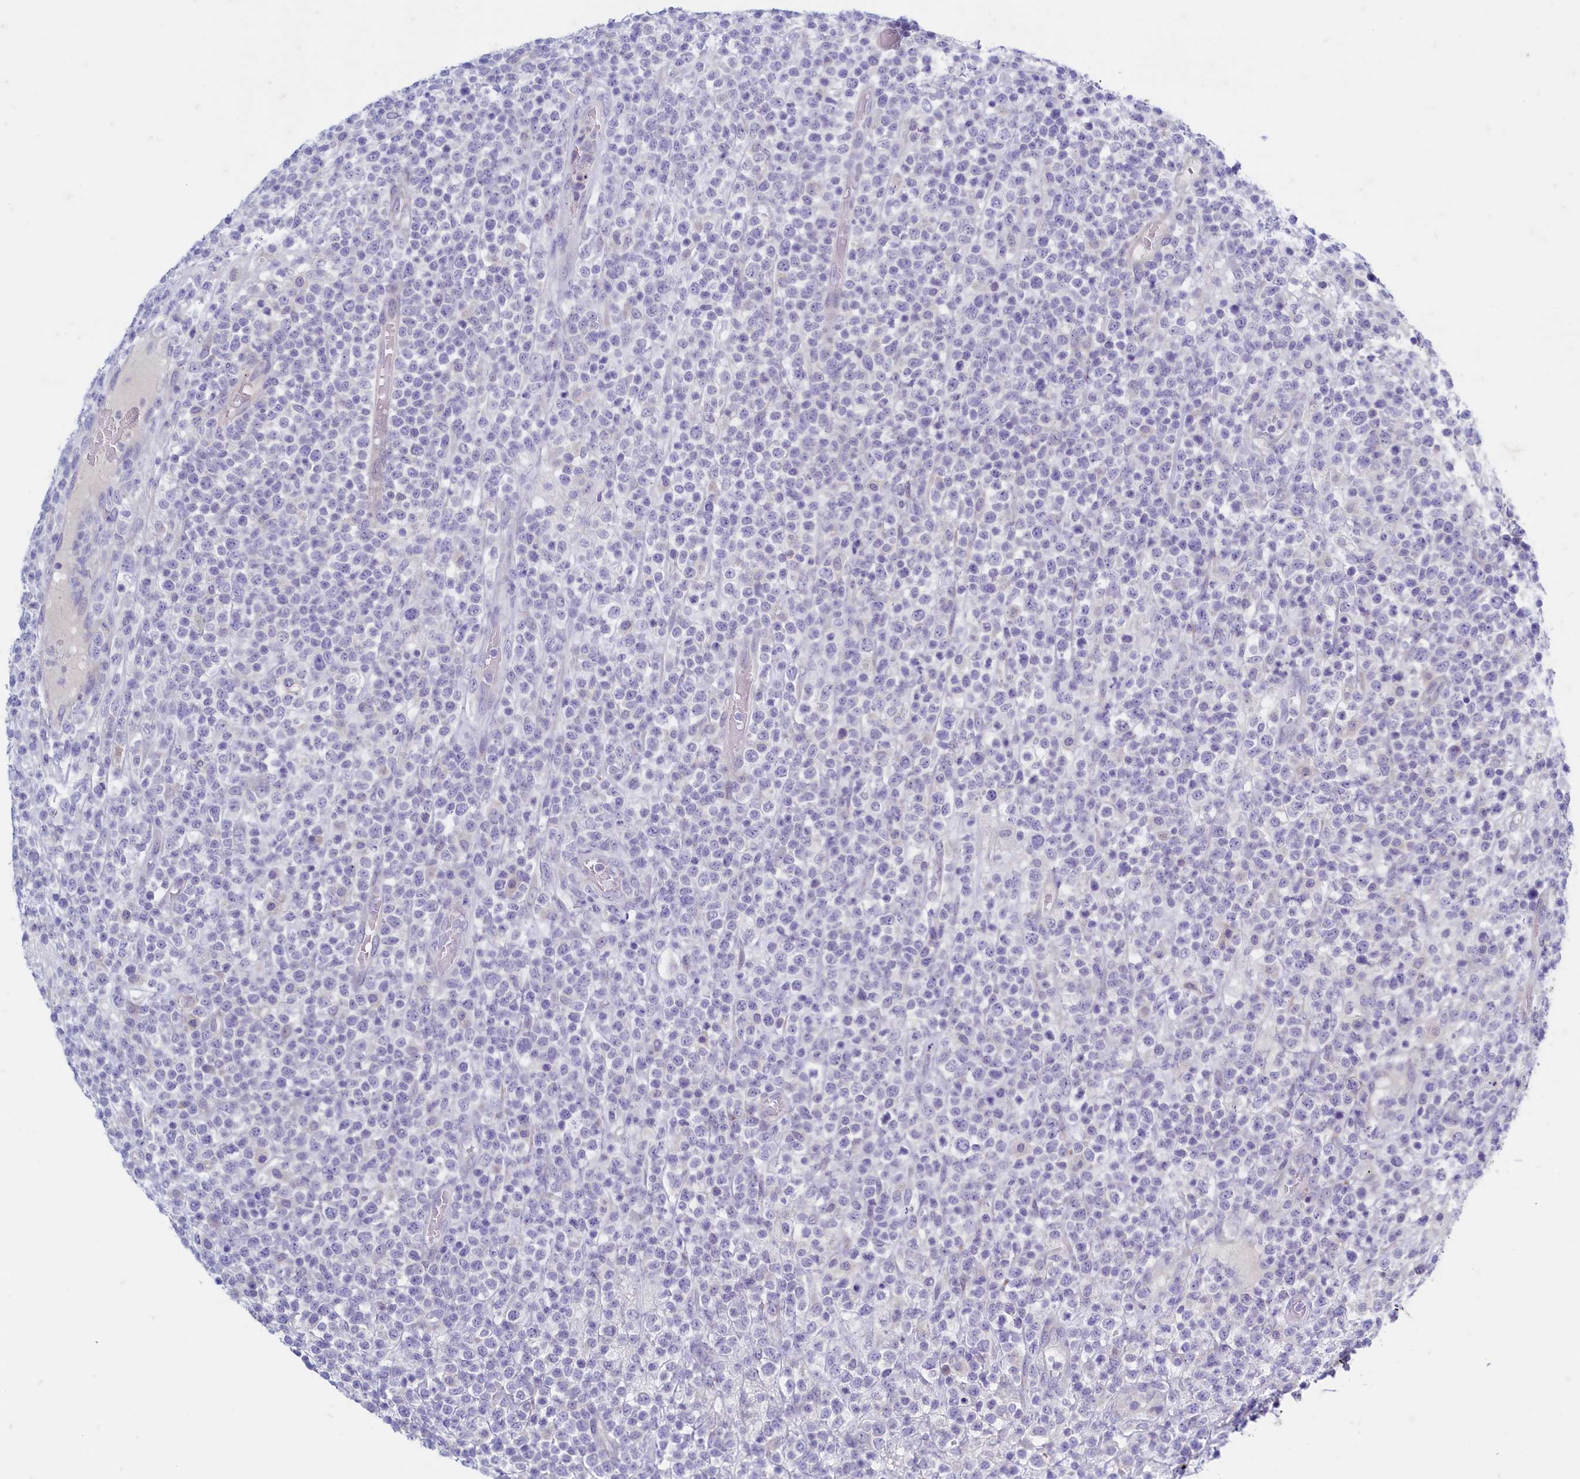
{"staining": {"intensity": "negative", "quantity": "none", "location": "none"}, "tissue": "lymphoma", "cell_type": "Tumor cells", "image_type": "cancer", "snomed": [{"axis": "morphology", "description": "Malignant lymphoma, non-Hodgkin's type, High grade"}, {"axis": "topography", "description": "Colon"}], "caption": "There is no significant staining in tumor cells of lymphoma.", "gene": "MAP1LC3A", "patient": {"sex": "female", "age": 53}}